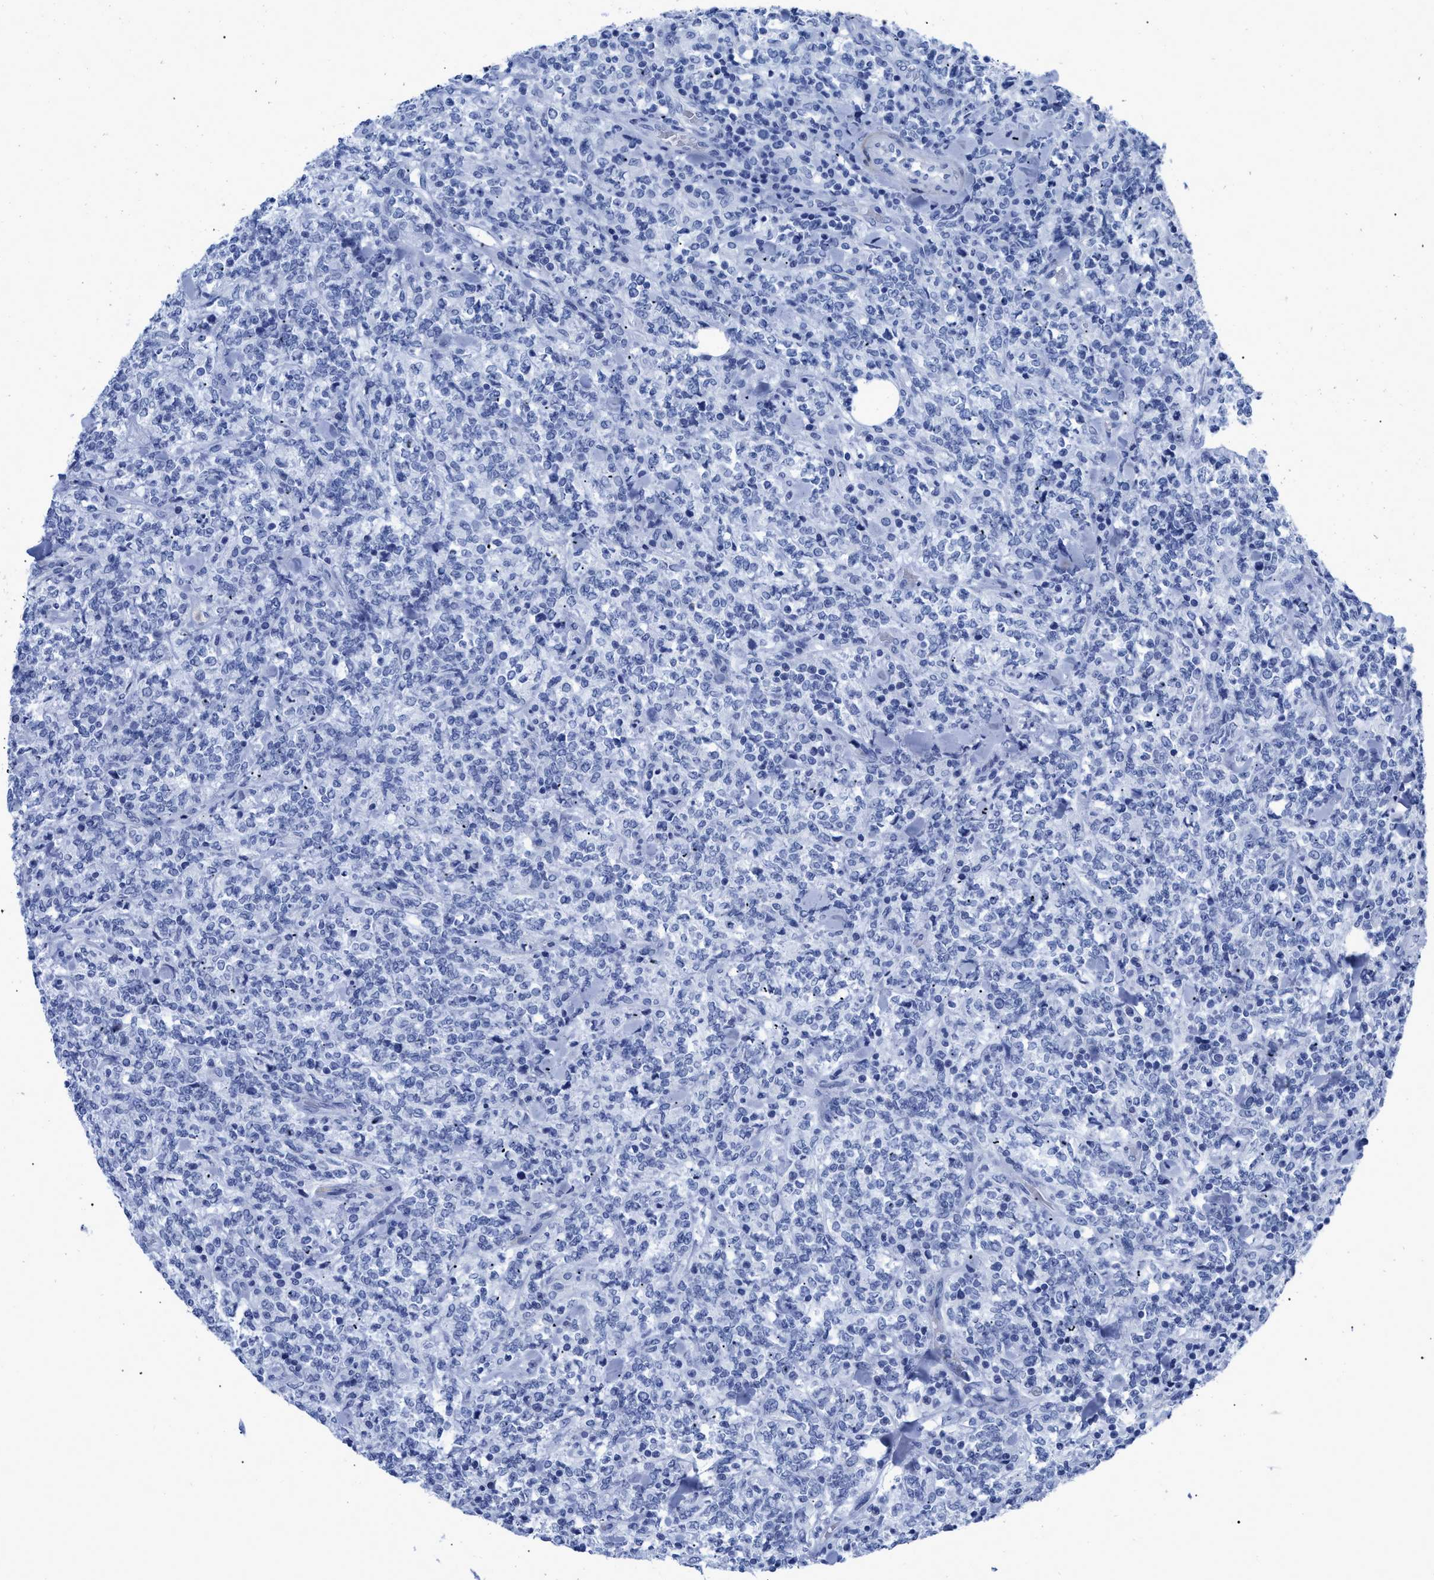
{"staining": {"intensity": "negative", "quantity": "none", "location": "none"}, "tissue": "lymphoma", "cell_type": "Tumor cells", "image_type": "cancer", "snomed": [{"axis": "morphology", "description": "Malignant lymphoma, non-Hodgkin's type, High grade"}, {"axis": "topography", "description": "Soft tissue"}], "caption": "DAB immunohistochemical staining of high-grade malignant lymphoma, non-Hodgkin's type reveals no significant positivity in tumor cells. Brightfield microscopy of immunohistochemistry (IHC) stained with DAB (3,3'-diaminobenzidine) (brown) and hematoxylin (blue), captured at high magnification.", "gene": "DUSP26", "patient": {"sex": "male", "age": 18}}